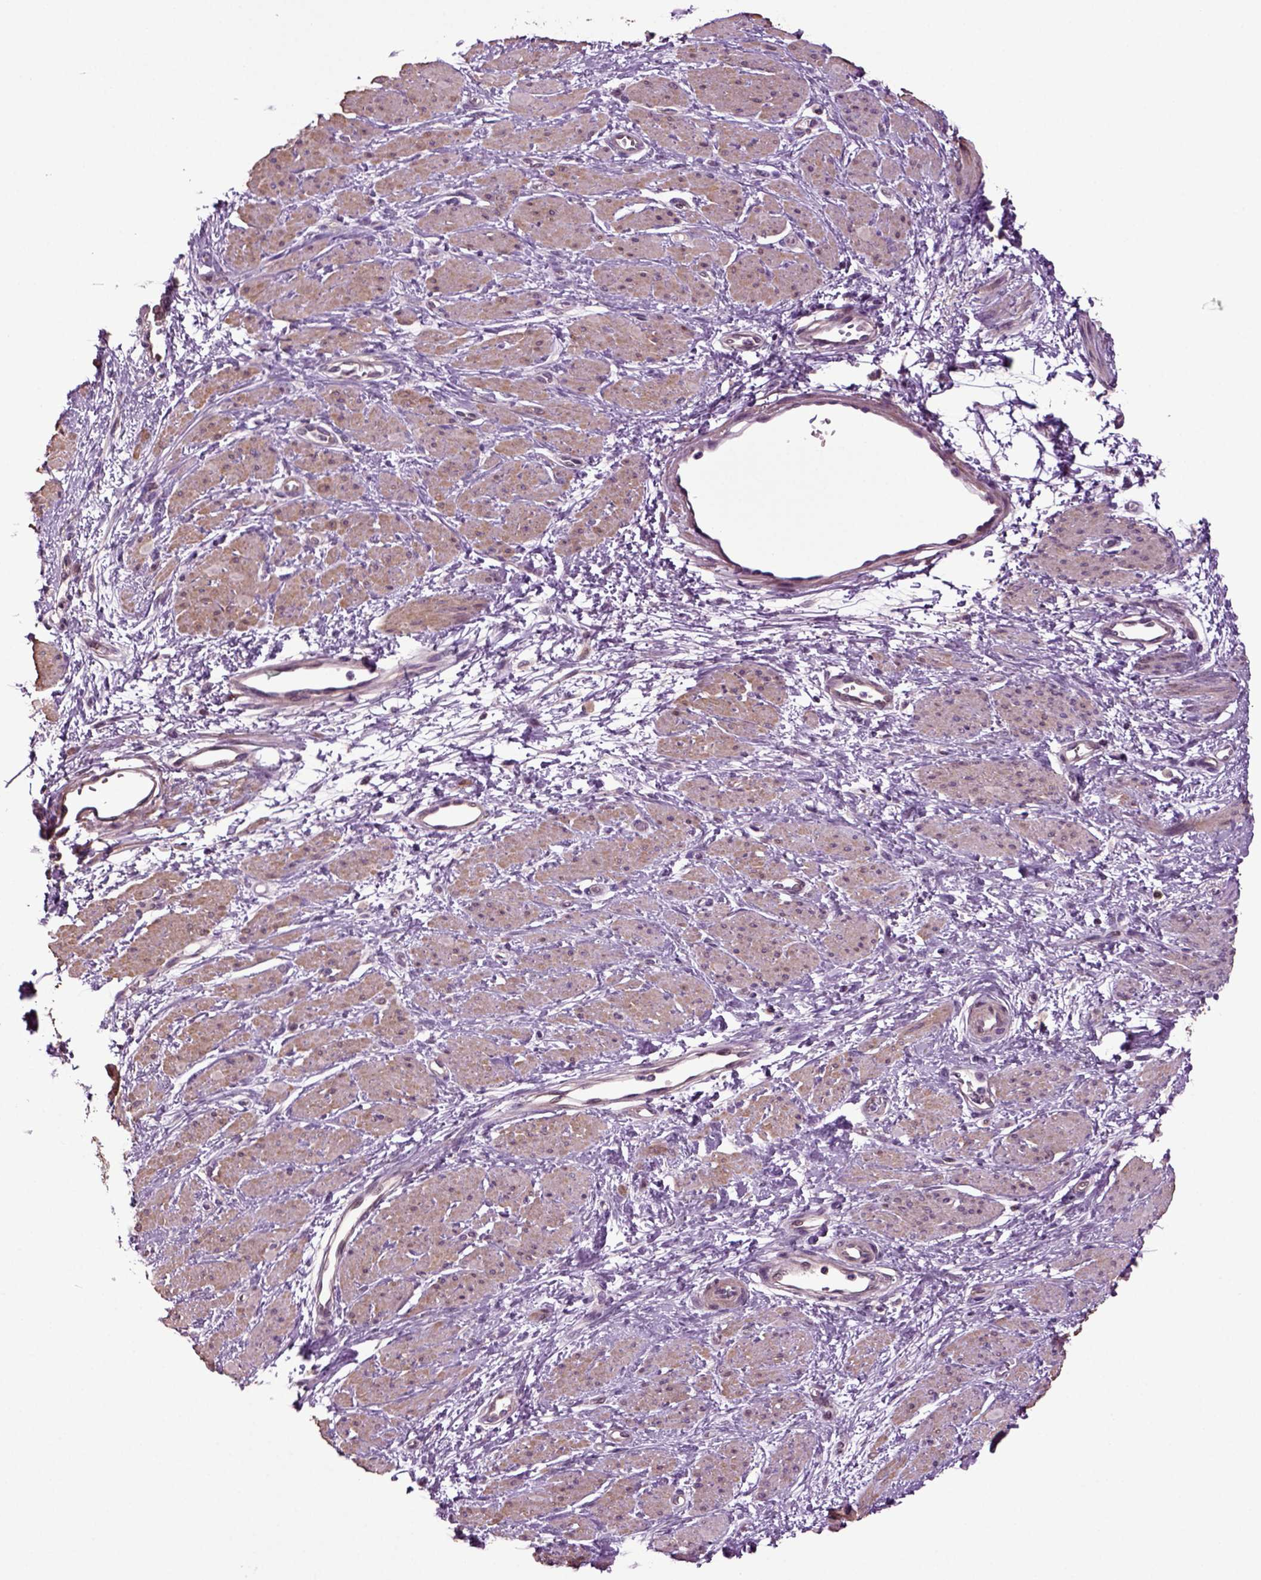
{"staining": {"intensity": "moderate", "quantity": "25%-75%", "location": "cytoplasmic/membranous"}, "tissue": "smooth muscle", "cell_type": "Smooth muscle cells", "image_type": "normal", "snomed": [{"axis": "morphology", "description": "Normal tissue, NOS"}, {"axis": "topography", "description": "Smooth muscle"}, {"axis": "topography", "description": "Uterus"}], "caption": "IHC of normal human smooth muscle reveals medium levels of moderate cytoplasmic/membranous expression in approximately 25%-75% of smooth muscle cells.", "gene": "HAGHL", "patient": {"sex": "female", "age": 39}}